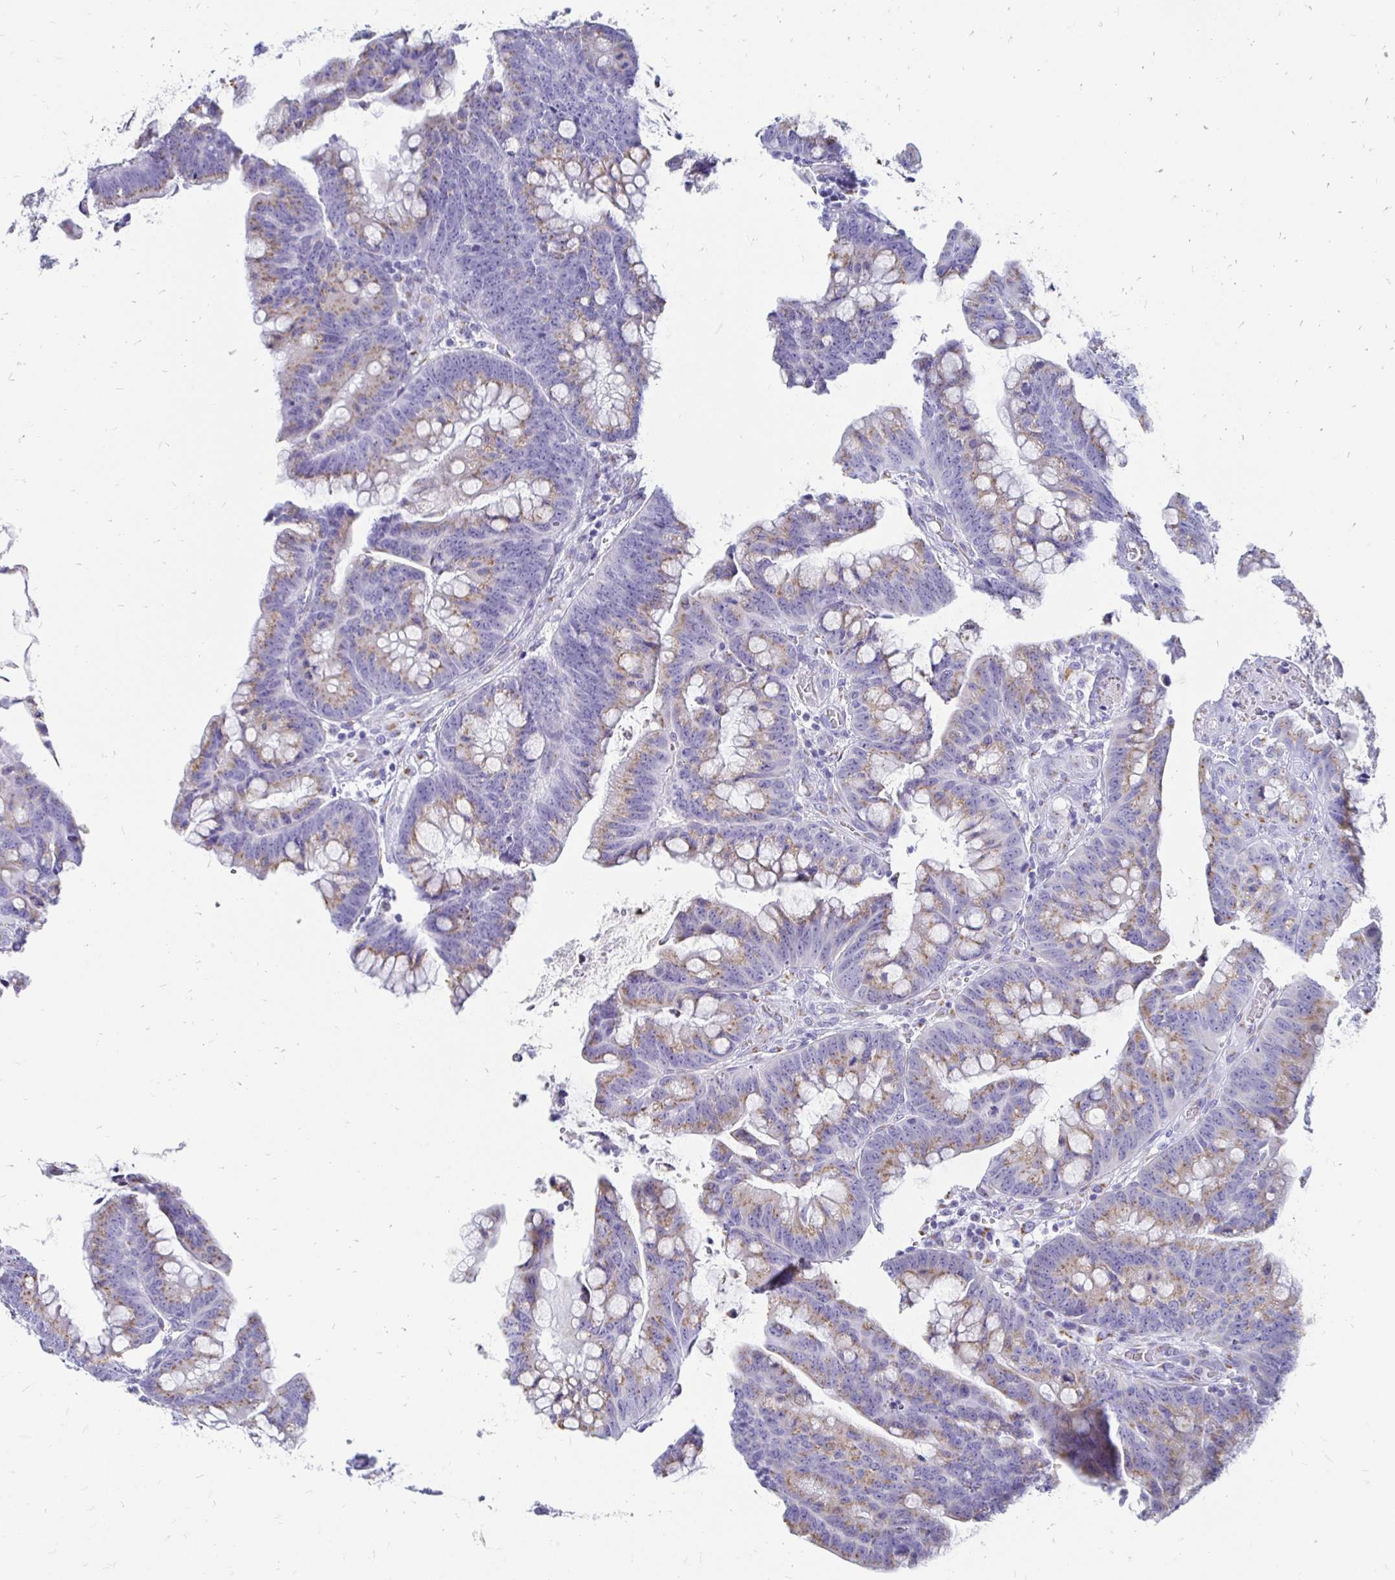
{"staining": {"intensity": "moderate", "quantity": ">75%", "location": "cytoplasmic/membranous"}, "tissue": "colorectal cancer", "cell_type": "Tumor cells", "image_type": "cancer", "snomed": [{"axis": "morphology", "description": "Adenocarcinoma, NOS"}, {"axis": "topography", "description": "Colon"}], "caption": "Immunohistochemical staining of human adenocarcinoma (colorectal) shows medium levels of moderate cytoplasmic/membranous staining in about >75% of tumor cells.", "gene": "PAGE4", "patient": {"sex": "male", "age": 62}}